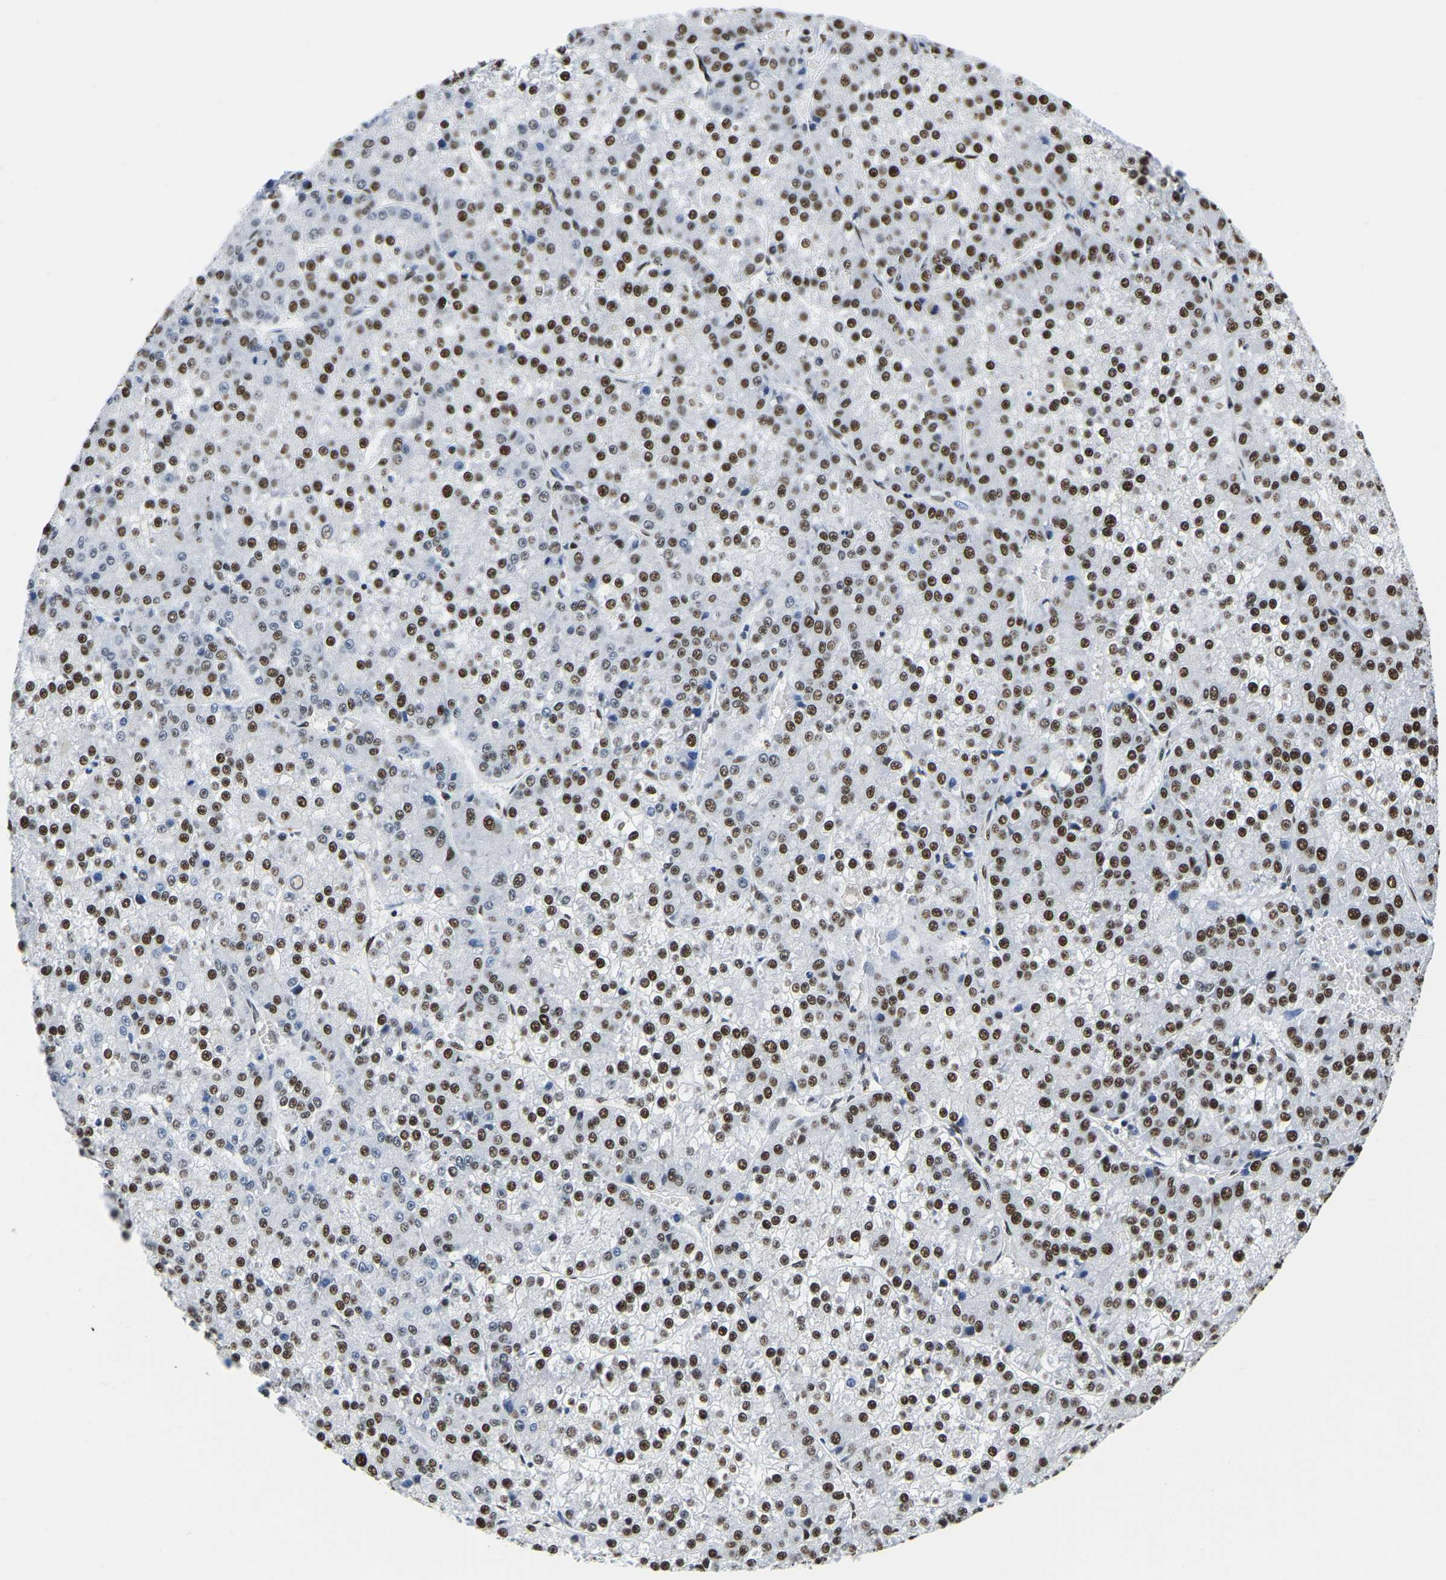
{"staining": {"intensity": "strong", "quantity": ">75%", "location": "nuclear"}, "tissue": "liver cancer", "cell_type": "Tumor cells", "image_type": "cancer", "snomed": [{"axis": "morphology", "description": "Carcinoma, Hepatocellular, NOS"}, {"axis": "topography", "description": "Liver"}], "caption": "Immunohistochemistry micrograph of neoplastic tissue: human liver hepatocellular carcinoma stained using immunohistochemistry demonstrates high levels of strong protein expression localized specifically in the nuclear of tumor cells, appearing as a nuclear brown color.", "gene": "UBA1", "patient": {"sex": "female", "age": 73}}